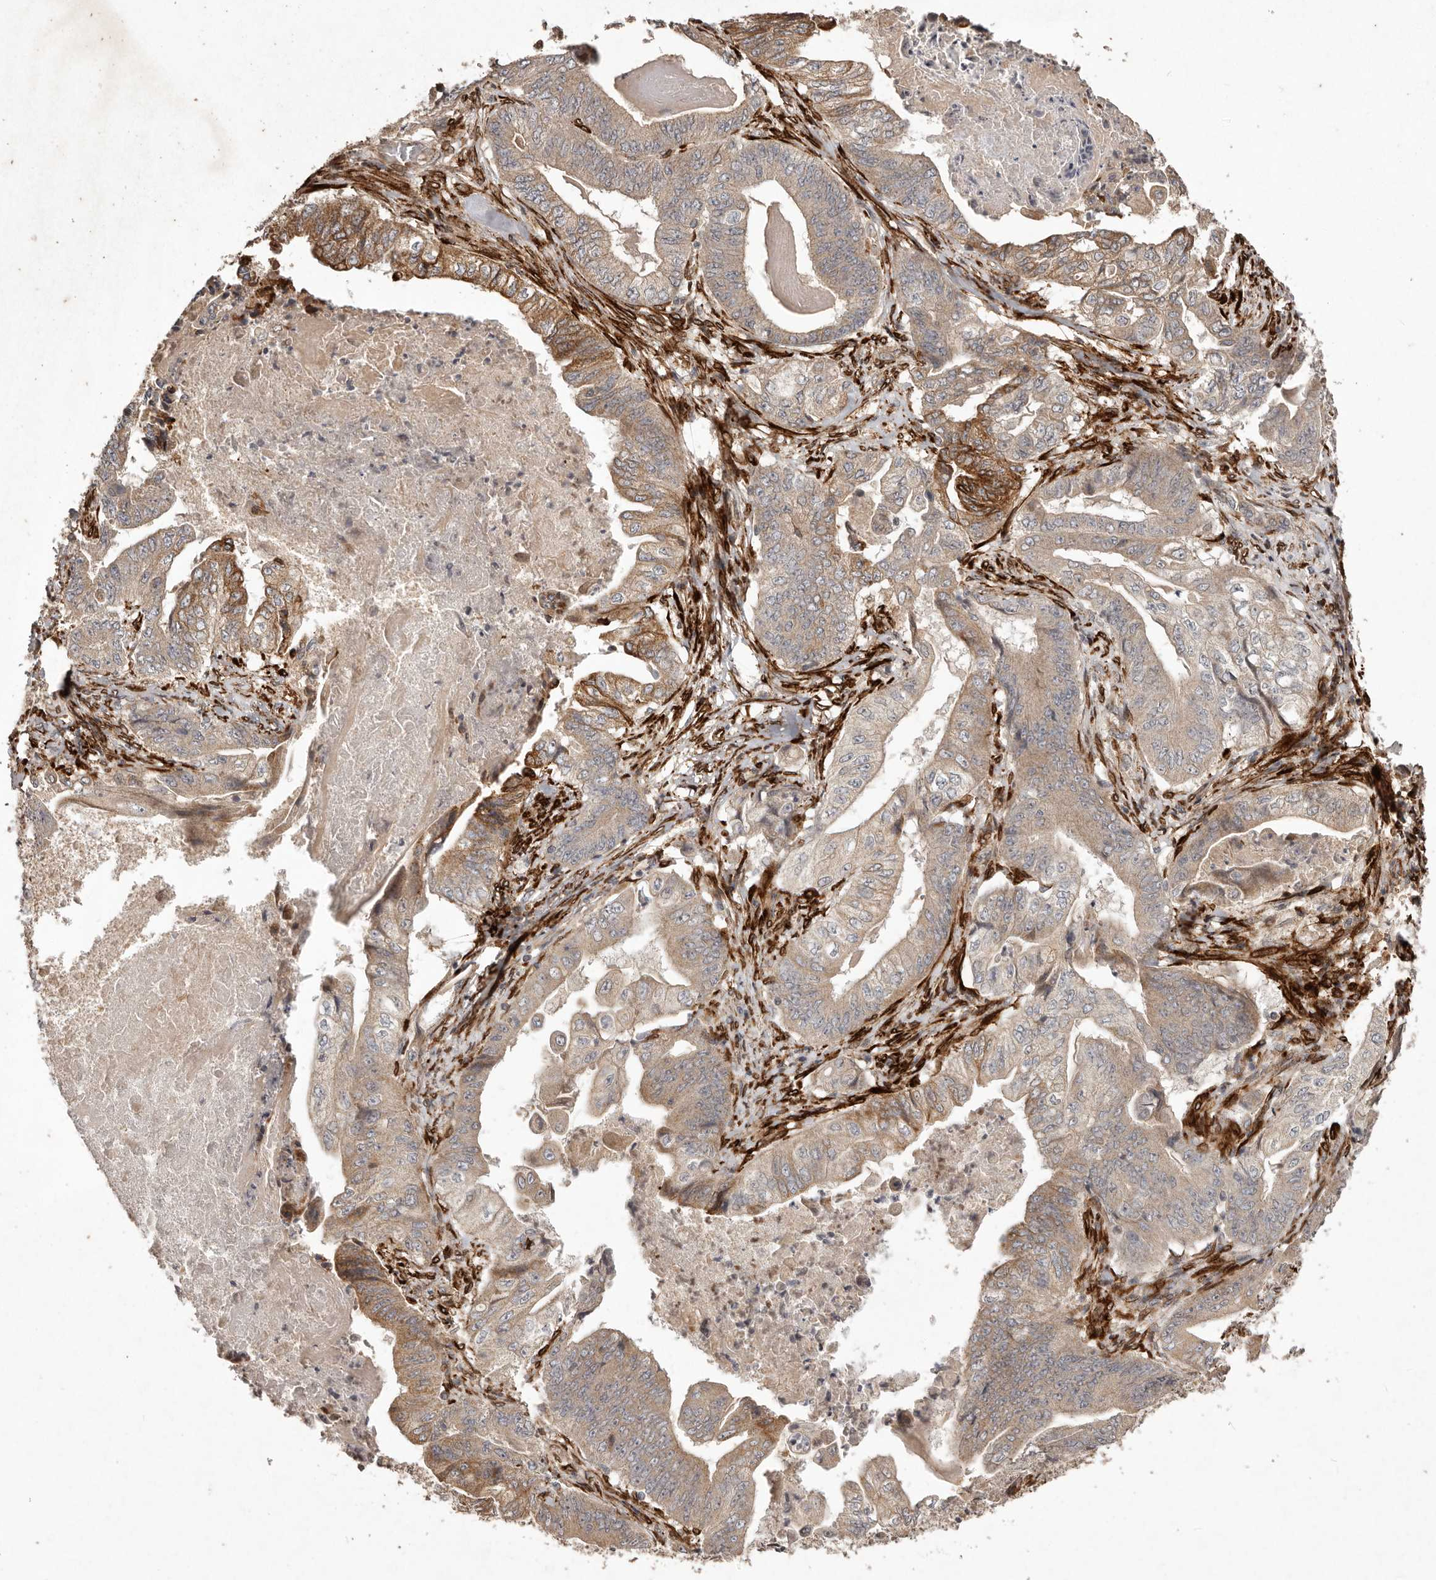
{"staining": {"intensity": "moderate", "quantity": ">75%", "location": "cytoplasmic/membranous"}, "tissue": "stomach cancer", "cell_type": "Tumor cells", "image_type": "cancer", "snomed": [{"axis": "morphology", "description": "Adenocarcinoma, NOS"}, {"axis": "topography", "description": "Stomach"}], "caption": "Moderate cytoplasmic/membranous protein expression is identified in about >75% of tumor cells in stomach cancer (adenocarcinoma).", "gene": "PLOD2", "patient": {"sex": "female", "age": 73}}